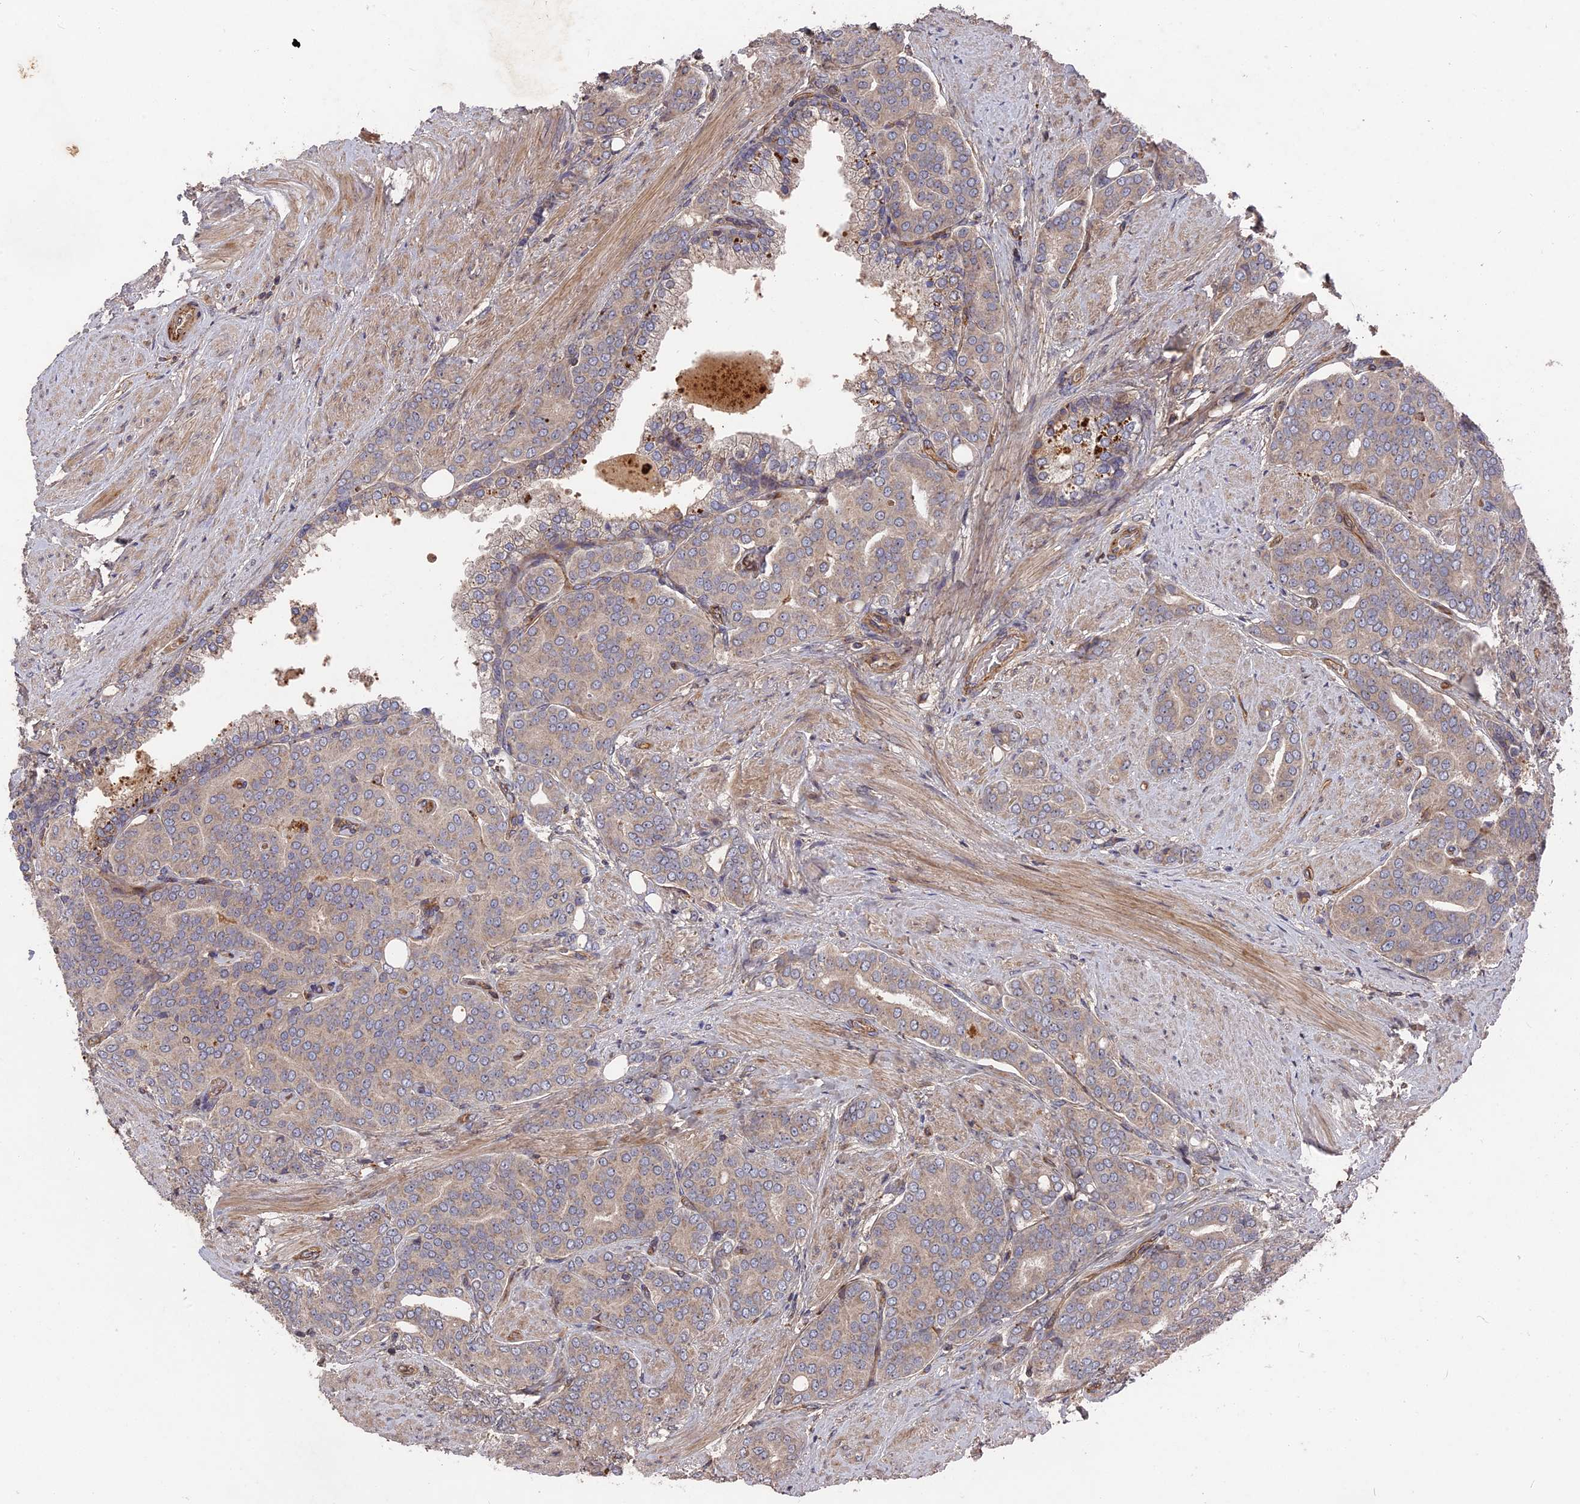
{"staining": {"intensity": "weak", "quantity": "25%-75%", "location": "cytoplasmic/membranous"}, "tissue": "prostate cancer", "cell_type": "Tumor cells", "image_type": "cancer", "snomed": [{"axis": "morphology", "description": "Adenocarcinoma, High grade"}, {"axis": "topography", "description": "Prostate"}], "caption": "Adenocarcinoma (high-grade) (prostate) stained for a protein (brown) demonstrates weak cytoplasmic/membranous positive positivity in approximately 25%-75% of tumor cells.", "gene": "DEF8", "patient": {"sex": "male", "age": 67}}